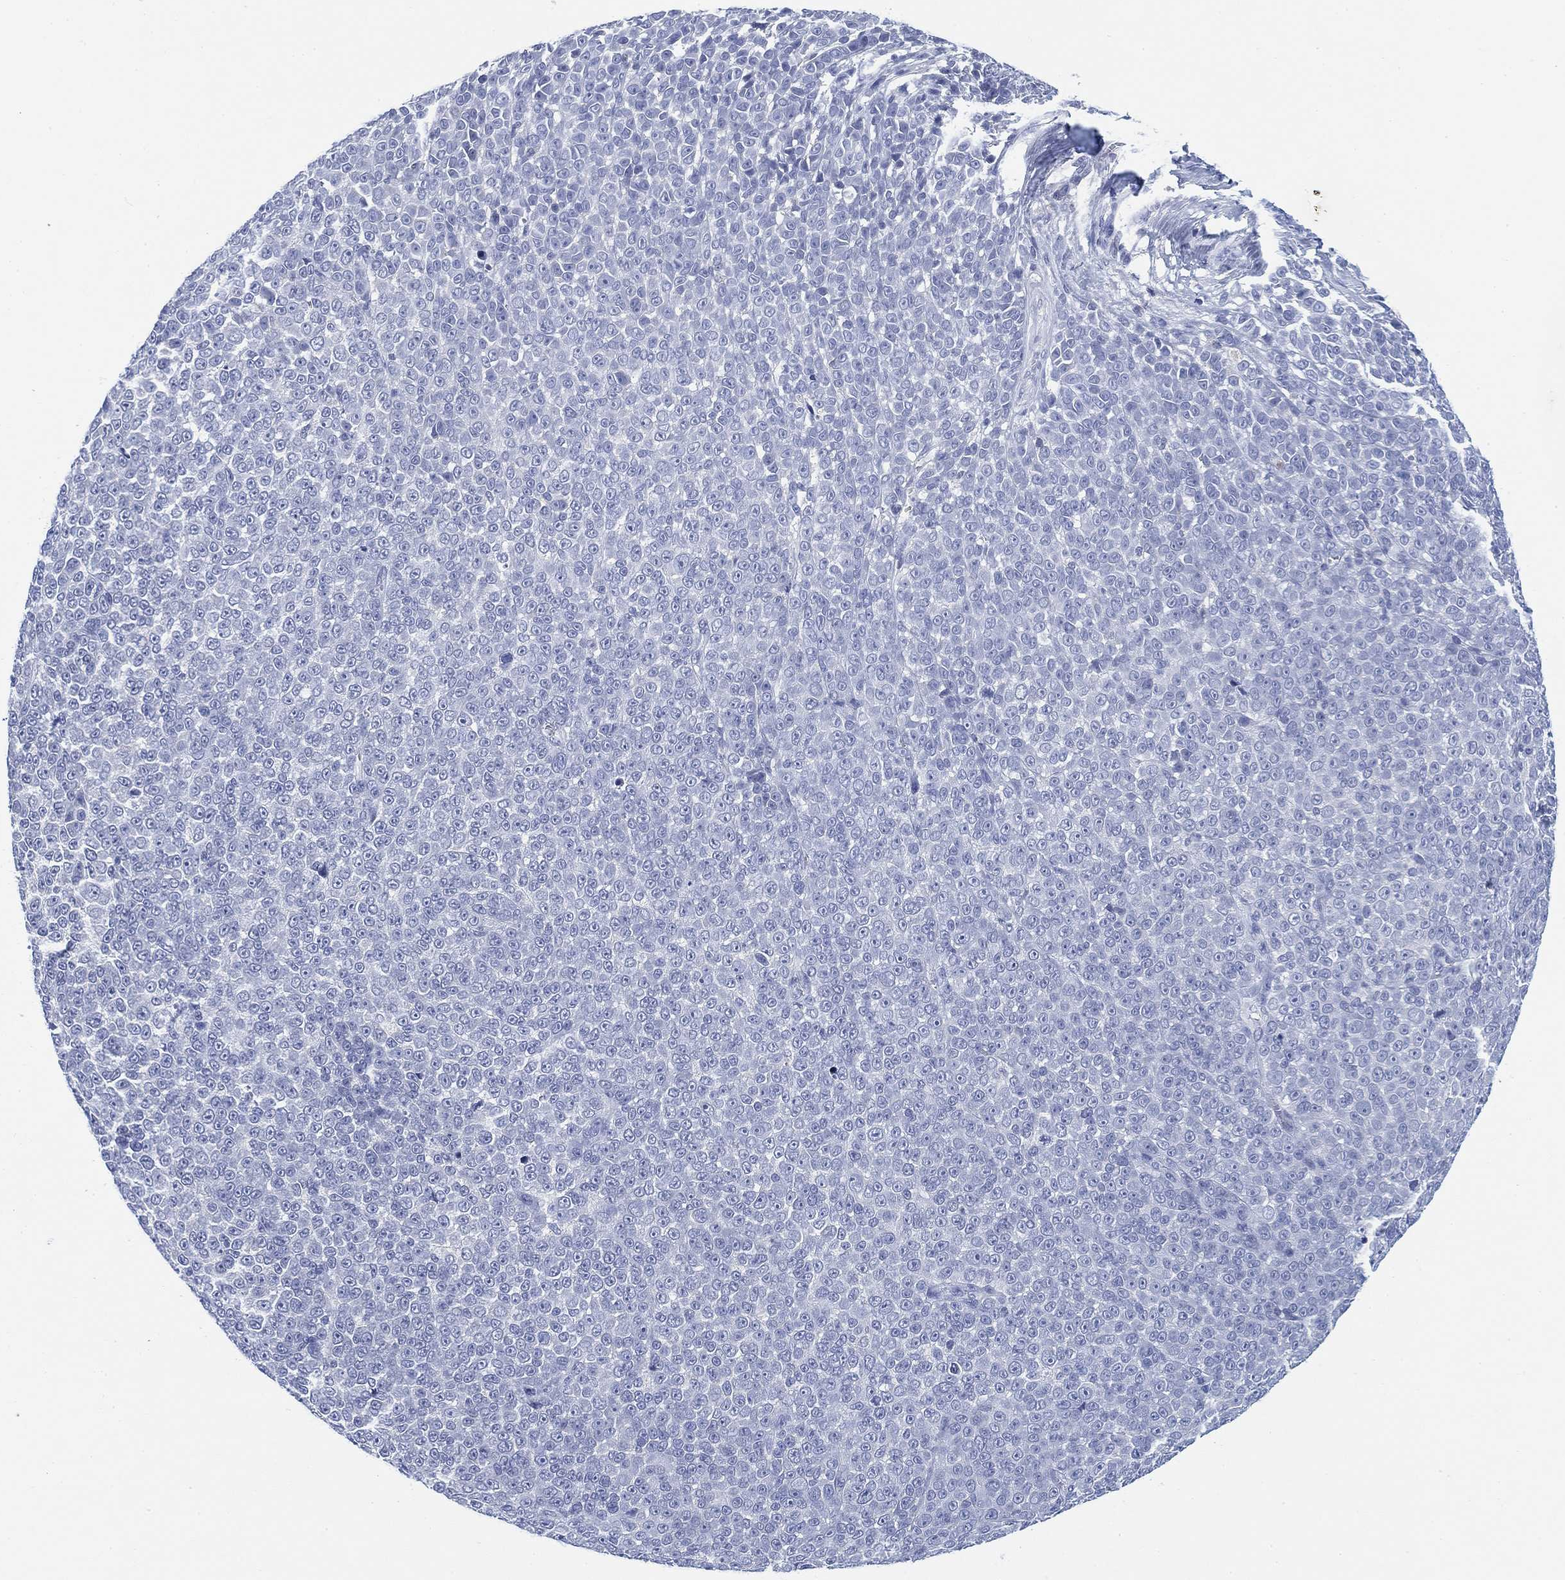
{"staining": {"intensity": "negative", "quantity": "none", "location": "none"}, "tissue": "melanoma", "cell_type": "Tumor cells", "image_type": "cancer", "snomed": [{"axis": "morphology", "description": "Malignant melanoma, NOS"}, {"axis": "topography", "description": "Skin"}], "caption": "The image shows no significant expression in tumor cells of melanoma.", "gene": "FYB1", "patient": {"sex": "female", "age": 95}}